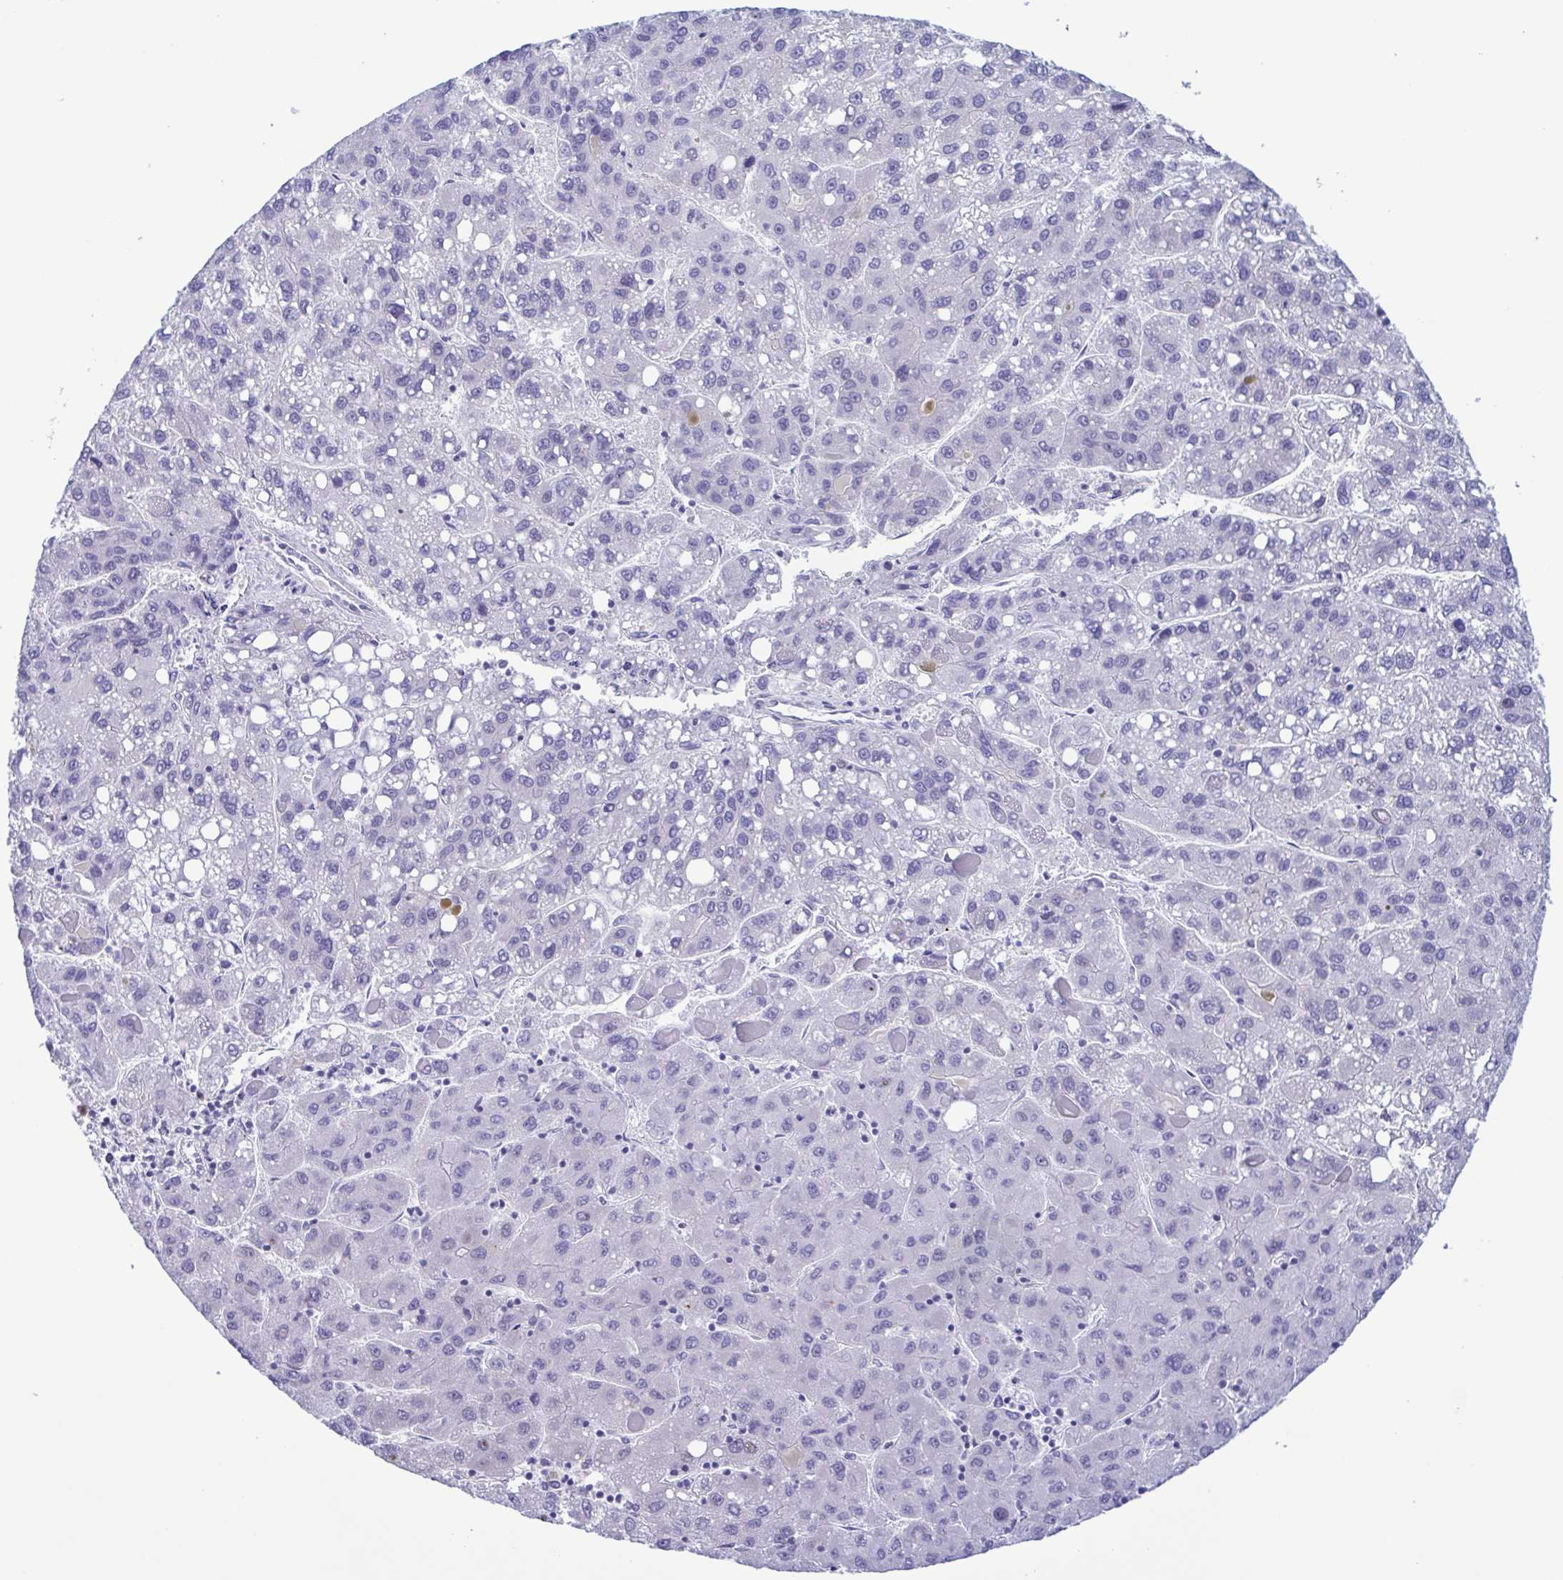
{"staining": {"intensity": "negative", "quantity": "none", "location": "none"}, "tissue": "liver cancer", "cell_type": "Tumor cells", "image_type": "cancer", "snomed": [{"axis": "morphology", "description": "Carcinoma, Hepatocellular, NOS"}, {"axis": "topography", "description": "Liver"}], "caption": "Tumor cells show no significant staining in liver cancer. Nuclei are stained in blue.", "gene": "TNNI3", "patient": {"sex": "female", "age": 82}}